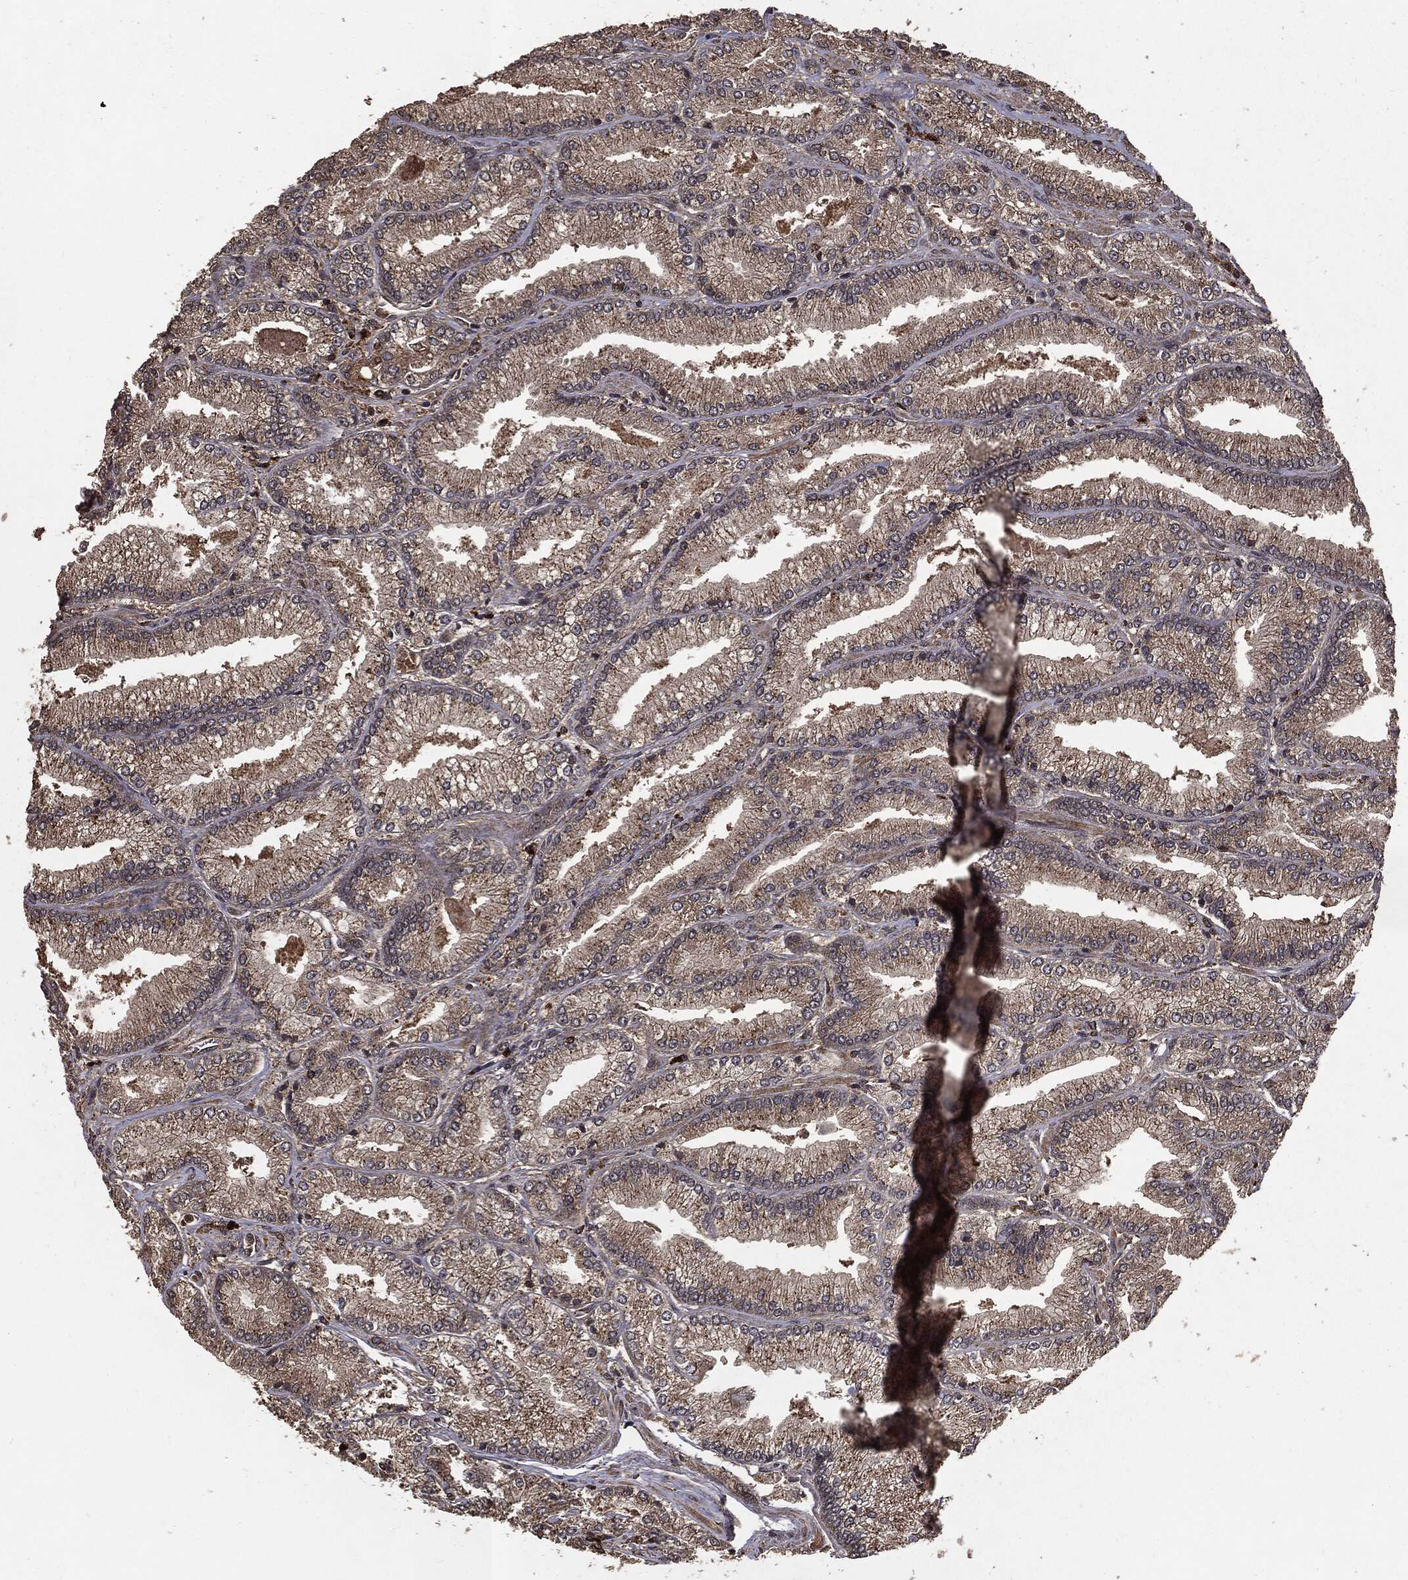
{"staining": {"intensity": "weak", "quantity": "25%-75%", "location": "cytoplasmic/membranous"}, "tissue": "prostate cancer", "cell_type": "Tumor cells", "image_type": "cancer", "snomed": [{"axis": "morphology", "description": "Adenocarcinoma, Low grade"}, {"axis": "topography", "description": "Prostate"}], "caption": "Weak cytoplasmic/membranous protein staining is seen in approximately 25%-75% of tumor cells in prostate low-grade adenocarcinoma.", "gene": "NME1", "patient": {"sex": "male", "age": 67}}